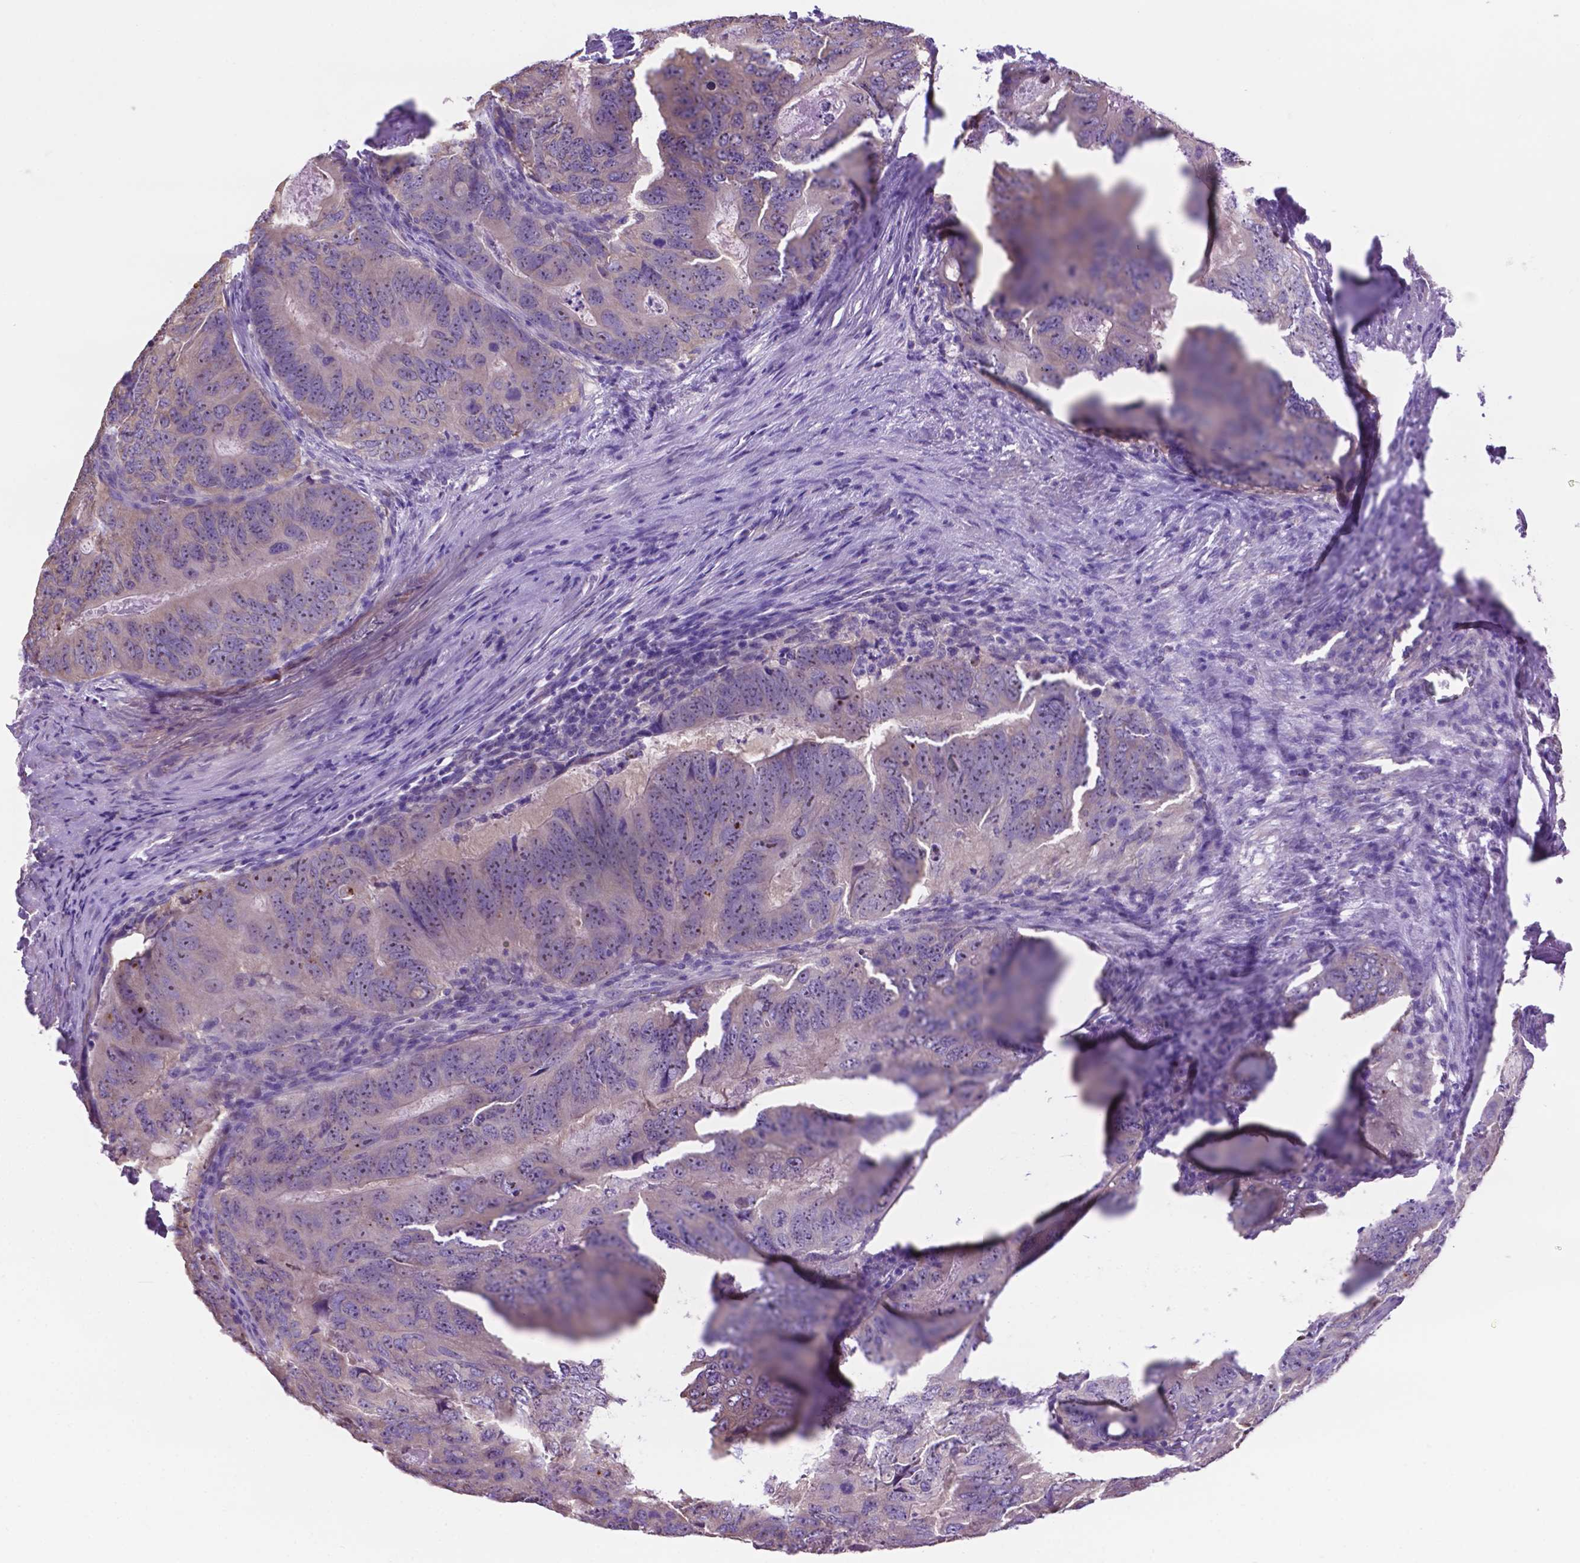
{"staining": {"intensity": "weak", "quantity": "25%-75%", "location": "nuclear"}, "tissue": "colorectal cancer", "cell_type": "Tumor cells", "image_type": "cancer", "snomed": [{"axis": "morphology", "description": "Adenocarcinoma, NOS"}, {"axis": "topography", "description": "Colon"}], "caption": "Protein expression by immunohistochemistry (IHC) exhibits weak nuclear expression in approximately 25%-75% of tumor cells in adenocarcinoma (colorectal). The staining was performed using DAB (3,3'-diaminobenzidine) to visualize the protein expression in brown, while the nuclei were stained in blue with hematoxylin (Magnification: 20x).", "gene": "SPDYA", "patient": {"sex": "male", "age": 79}}